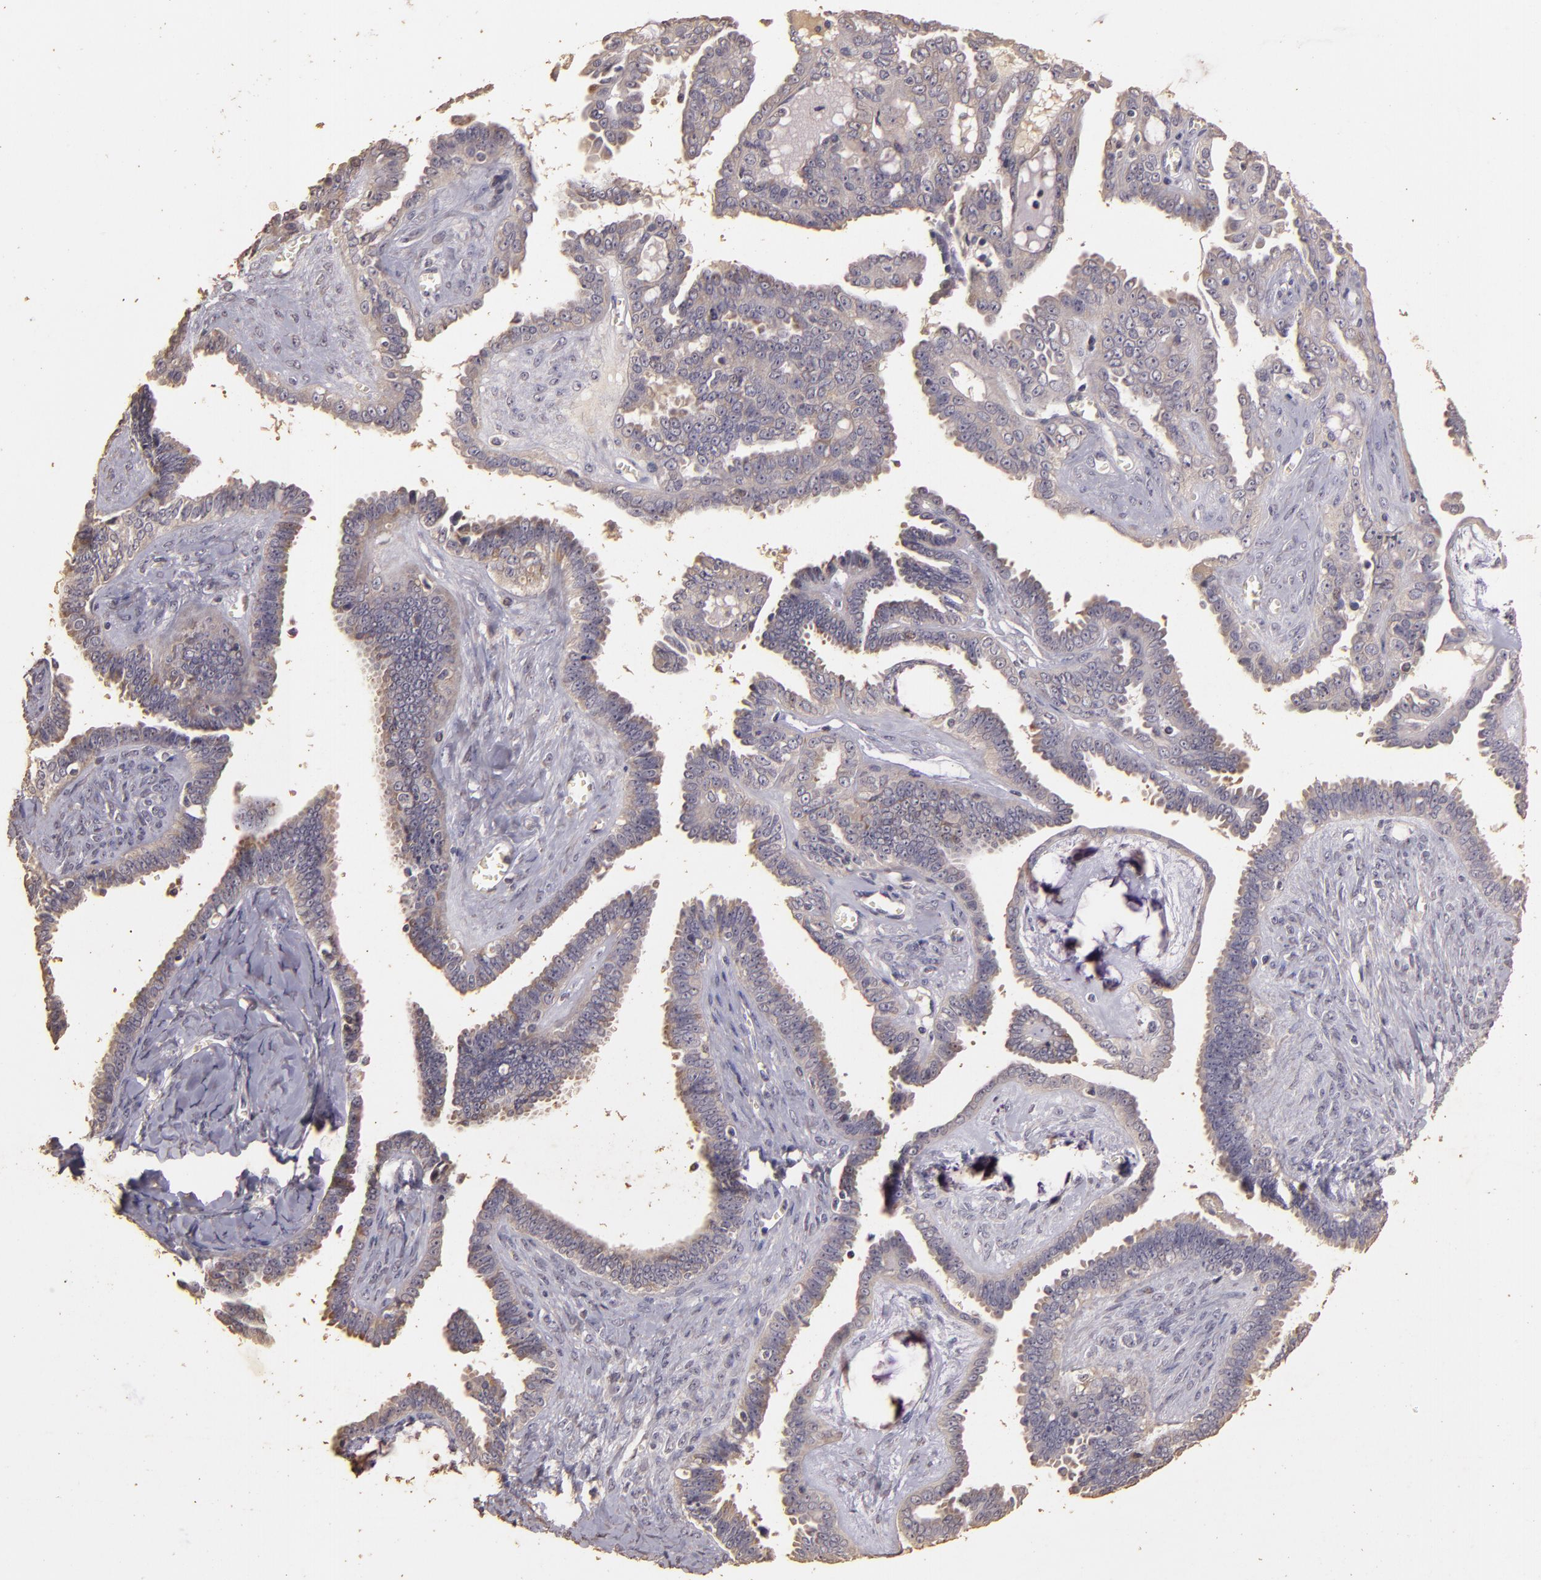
{"staining": {"intensity": "weak", "quantity": "25%-75%", "location": "cytoplasmic/membranous"}, "tissue": "ovarian cancer", "cell_type": "Tumor cells", "image_type": "cancer", "snomed": [{"axis": "morphology", "description": "Cystadenocarcinoma, serous, NOS"}, {"axis": "topography", "description": "Ovary"}], "caption": "Human serous cystadenocarcinoma (ovarian) stained for a protein (brown) demonstrates weak cytoplasmic/membranous positive staining in approximately 25%-75% of tumor cells.", "gene": "BCL2L13", "patient": {"sex": "female", "age": 71}}